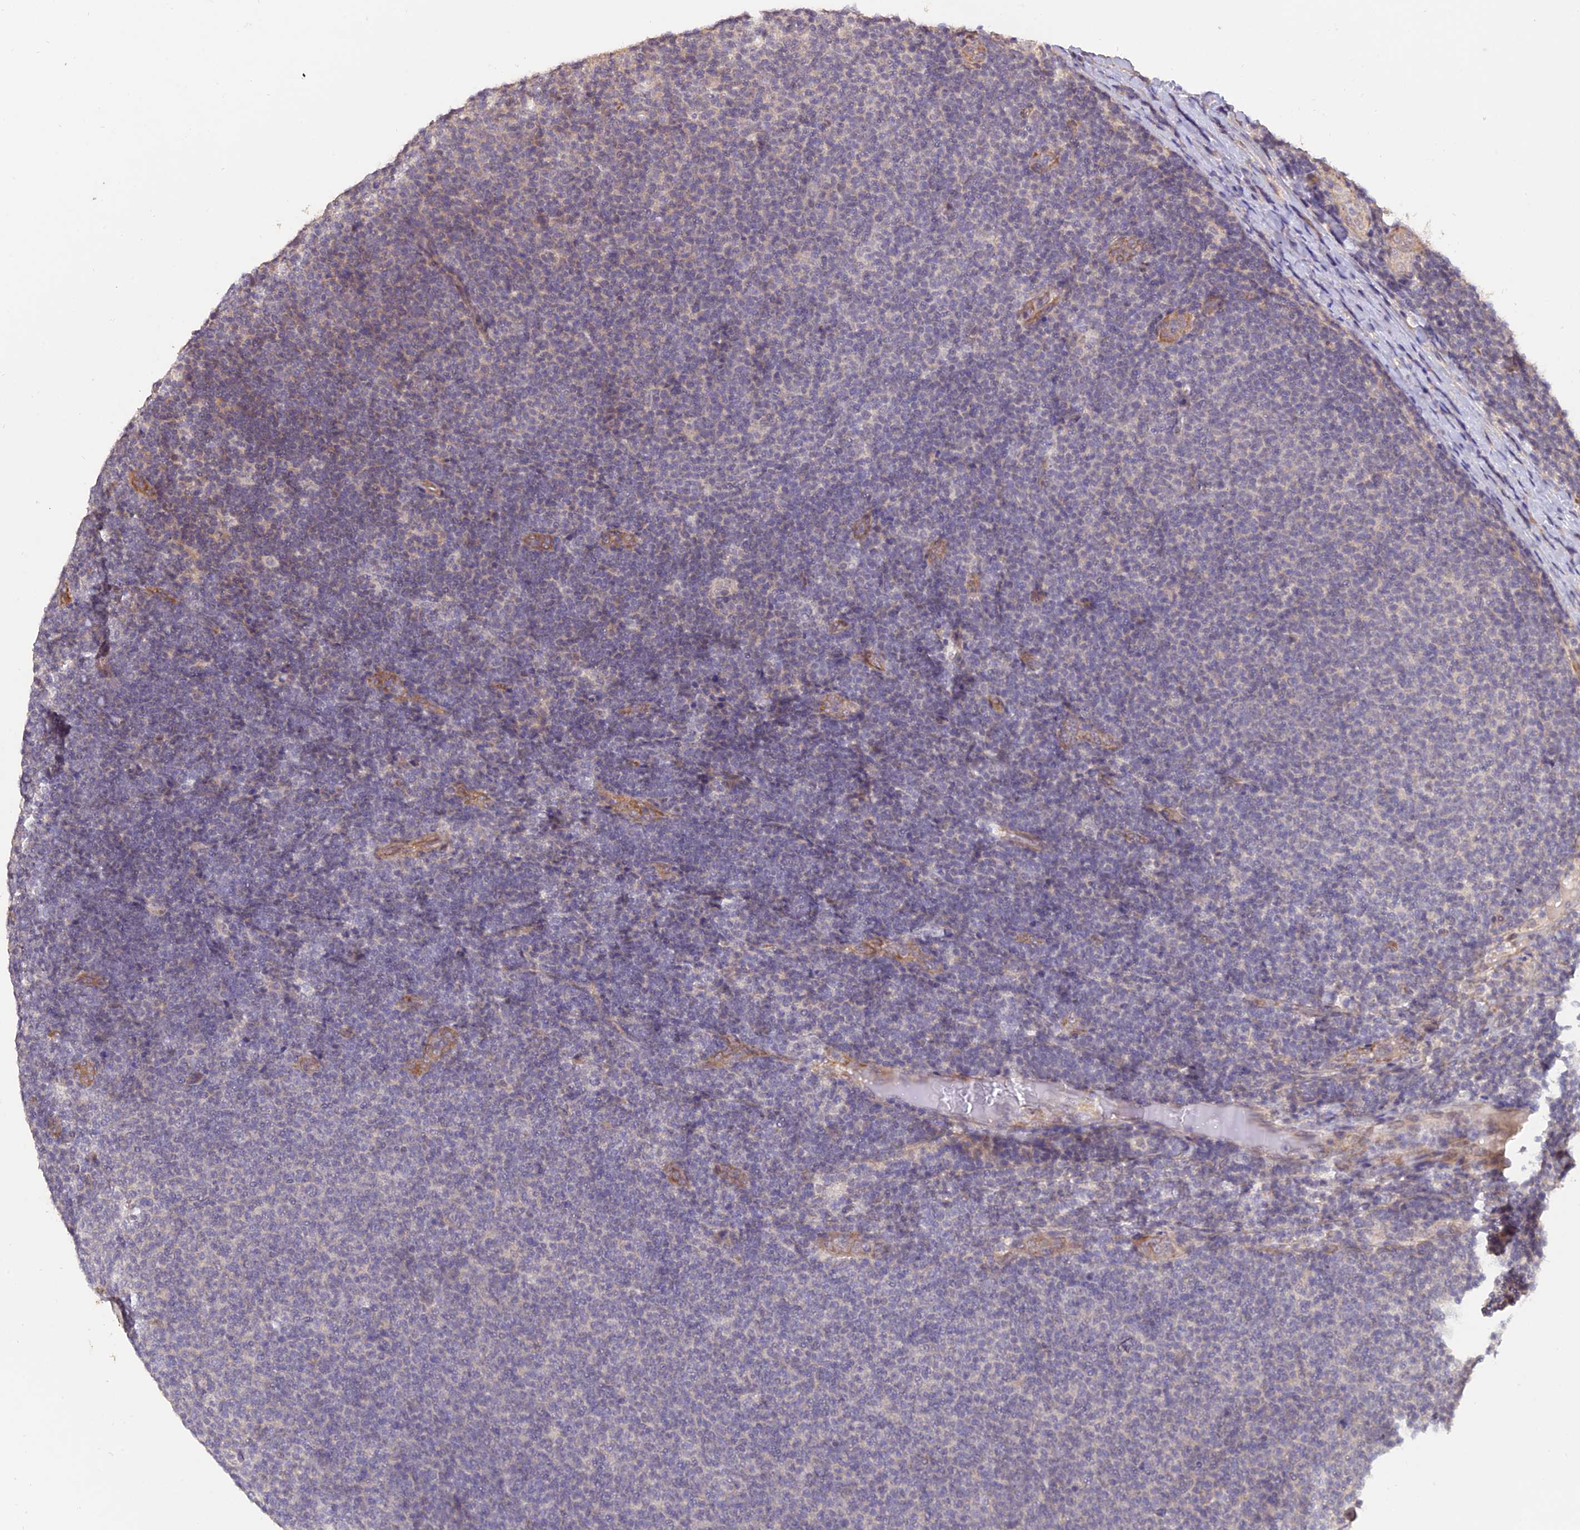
{"staining": {"intensity": "negative", "quantity": "none", "location": "none"}, "tissue": "lymphoma", "cell_type": "Tumor cells", "image_type": "cancer", "snomed": [{"axis": "morphology", "description": "Malignant lymphoma, non-Hodgkin's type, Low grade"}, {"axis": "topography", "description": "Lymph node"}], "caption": "The histopathology image exhibits no significant positivity in tumor cells of lymphoma.", "gene": "PAGR1", "patient": {"sex": "male", "age": 66}}